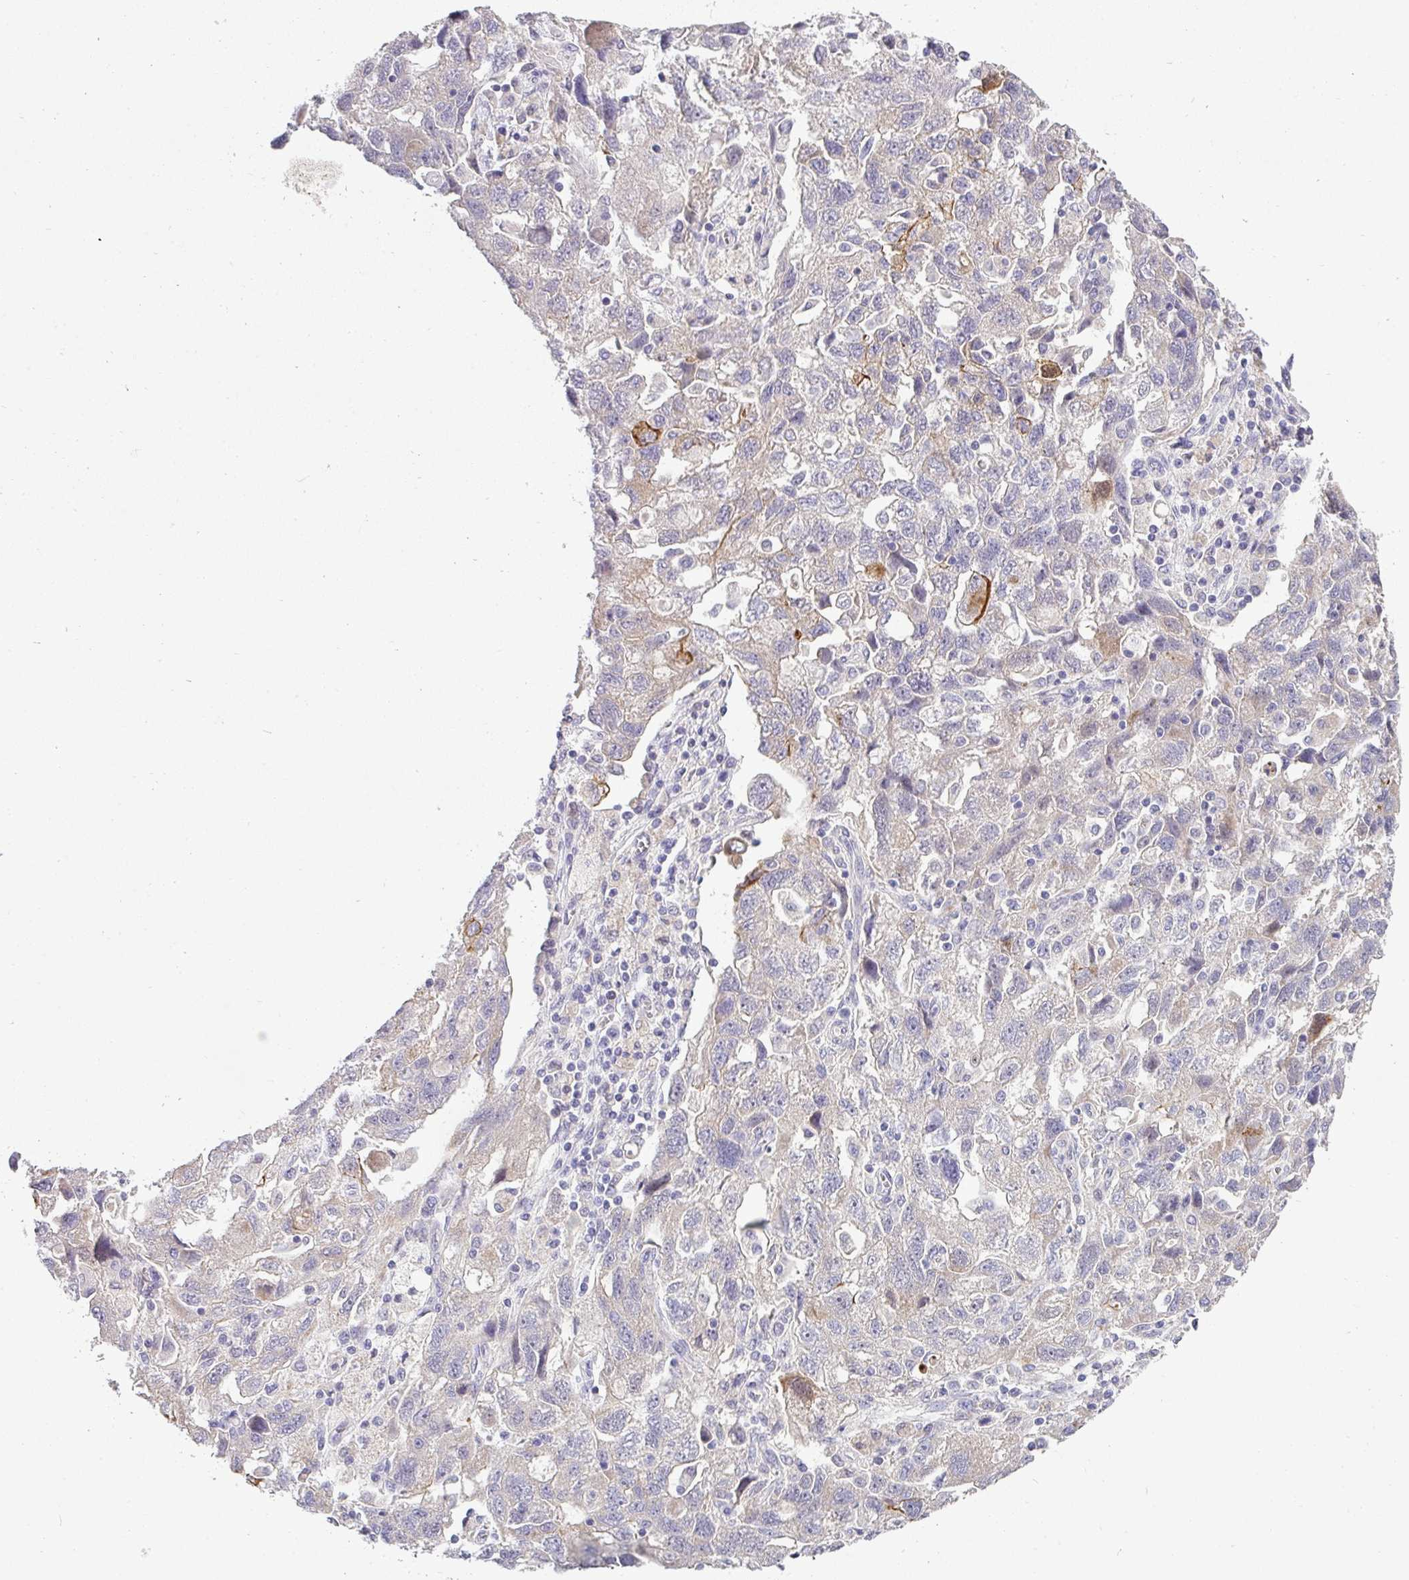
{"staining": {"intensity": "moderate", "quantity": "<25%", "location": "cytoplasmic/membranous"}, "tissue": "ovarian cancer", "cell_type": "Tumor cells", "image_type": "cancer", "snomed": [{"axis": "morphology", "description": "Carcinoma, NOS"}, {"axis": "morphology", "description": "Cystadenocarcinoma, serous, NOS"}, {"axis": "topography", "description": "Ovary"}], "caption": "Ovarian cancer was stained to show a protein in brown. There is low levels of moderate cytoplasmic/membranous expression in about <25% of tumor cells.", "gene": "ASXL3", "patient": {"sex": "female", "age": 69}}